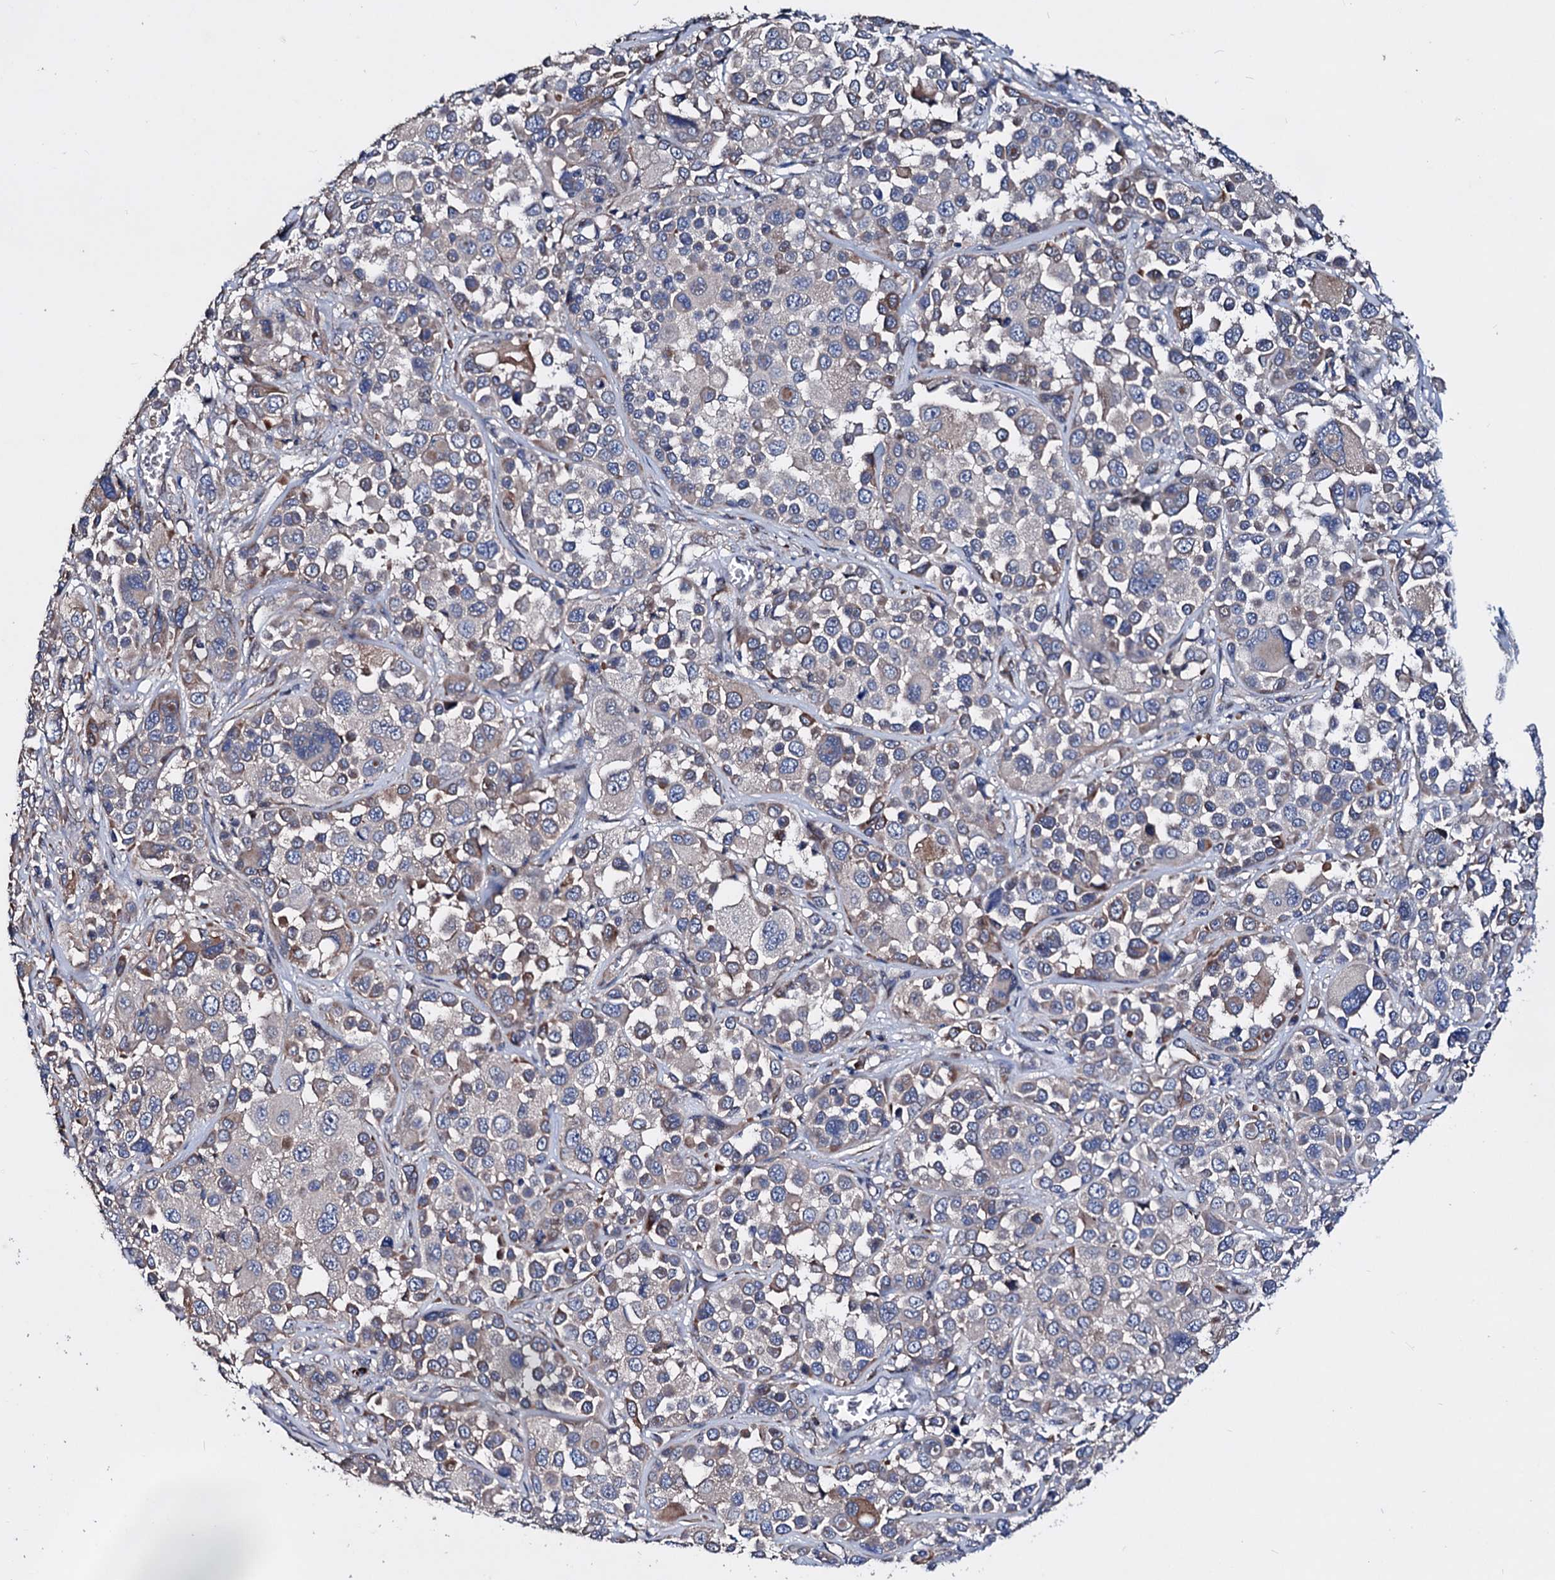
{"staining": {"intensity": "weak", "quantity": "<25%", "location": "cytoplasmic/membranous"}, "tissue": "melanoma", "cell_type": "Tumor cells", "image_type": "cancer", "snomed": [{"axis": "morphology", "description": "Malignant melanoma, NOS"}, {"axis": "topography", "description": "Skin of trunk"}], "caption": "Immunohistochemistry micrograph of human malignant melanoma stained for a protein (brown), which displays no staining in tumor cells.", "gene": "AKAP11", "patient": {"sex": "male", "age": 71}}